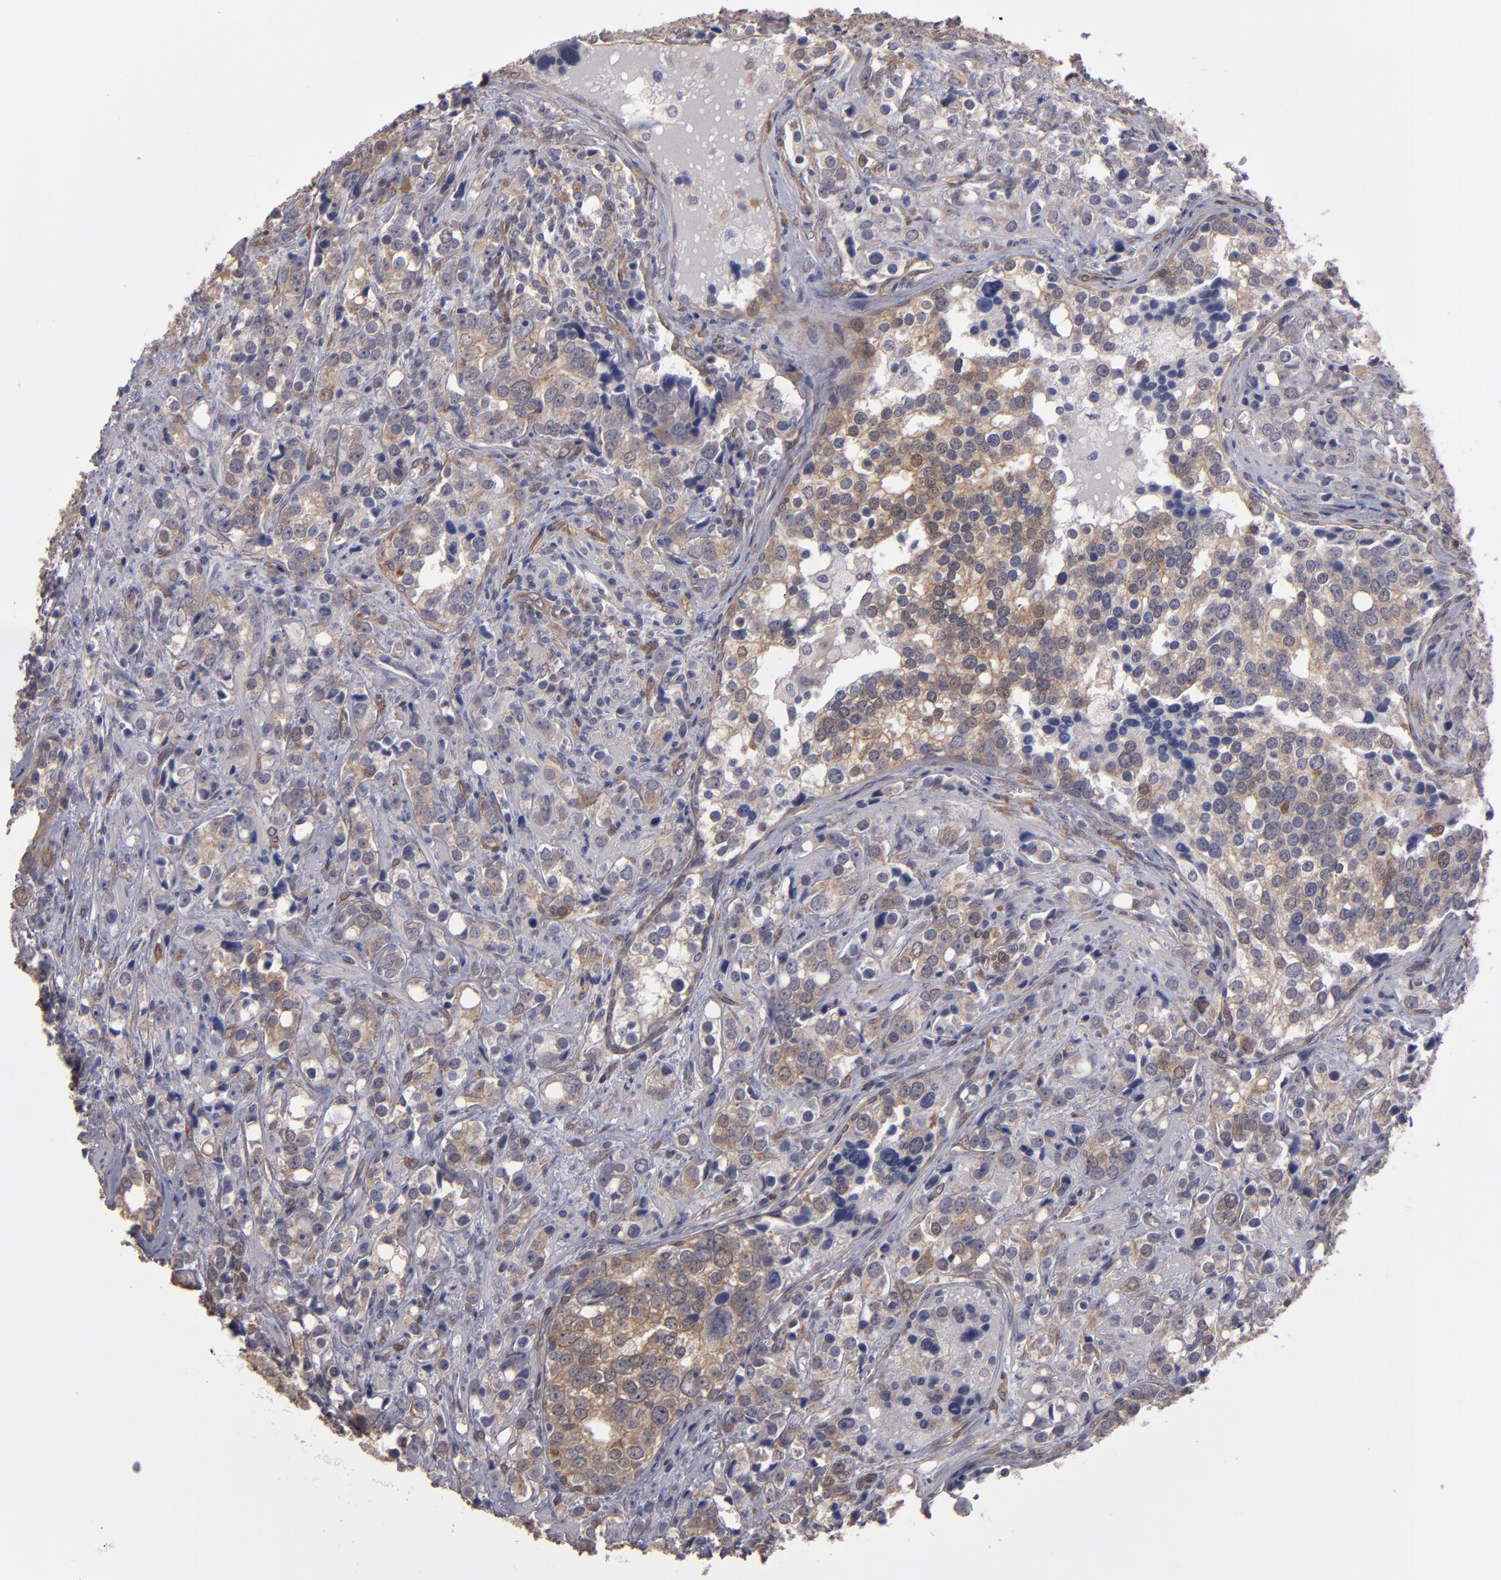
{"staining": {"intensity": "weak", "quantity": ">75%", "location": "cytoplasmic/membranous"}, "tissue": "prostate cancer", "cell_type": "Tumor cells", "image_type": "cancer", "snomed": [{"axis": "morphology", "description": "Adenocarcinoma, High grade"}, {"axis": "topography", "description": "Prostate"}], "caption": "Brown immunohistochemical staining in adenocarcinoma (high-grade) (prostate) displays weak cytoplasmic/membranous positivity in about >75% of tumor cells.", "gene": "NDRG2", "patient": {"sex": "male", "age": 71}}